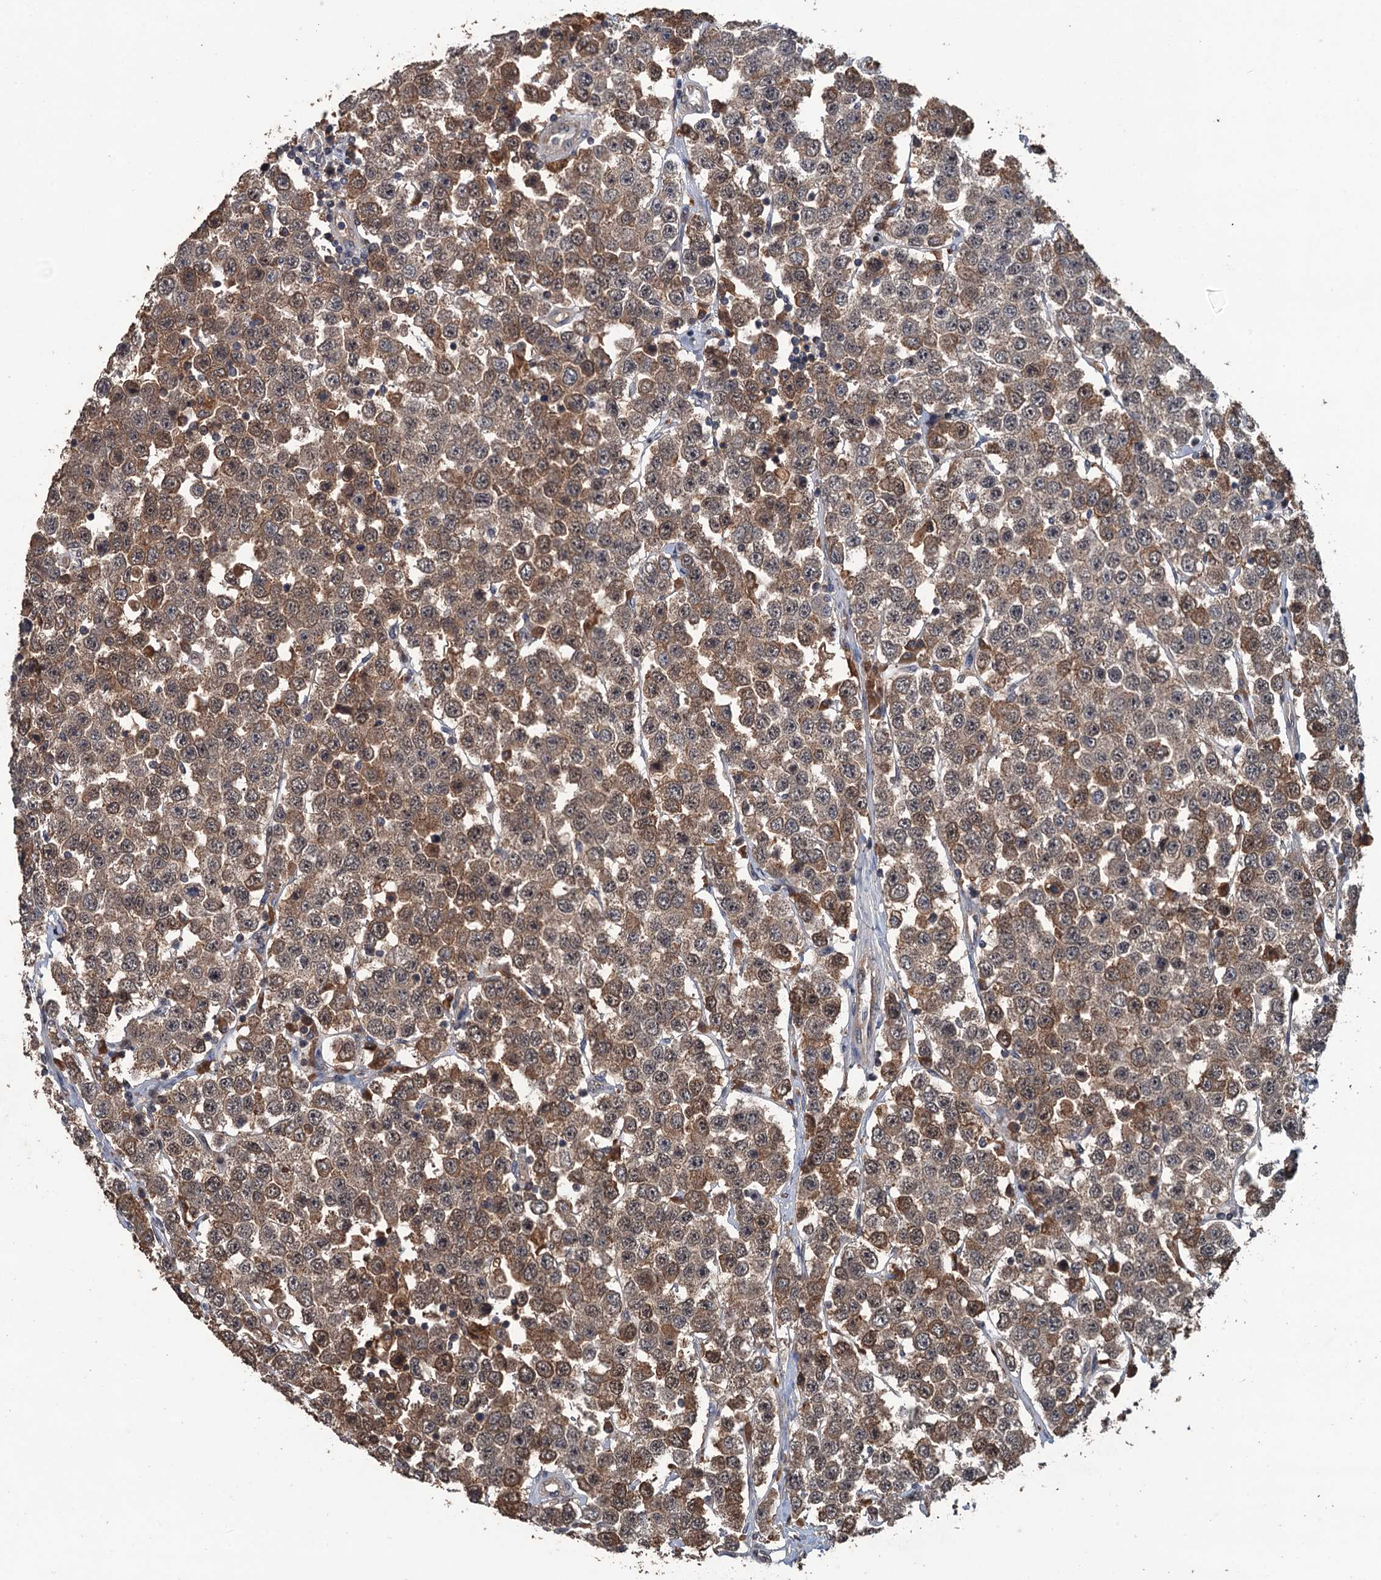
{"staining": {"intensity": "moderate", "quantity": "25%-75%", "location": "cytoplasmic/membranous,nuclear"}, "tissue": "testis cancer", "cell_type": "Tumor cells", "image_type": "cancer", "snomed": [{"axis": "morphology", "description": "Seminoma, NOS"}, {"axis": "topography", "description": "Testis"}], "caption": "Protein staining displays moderate cytoplasmic/membranous and nuclear expression in about 25%-75% of tumor cells in testis cancer (seminoma).", "gene": "ZNF438", "patient": {"sex": "male", "age": 28}}